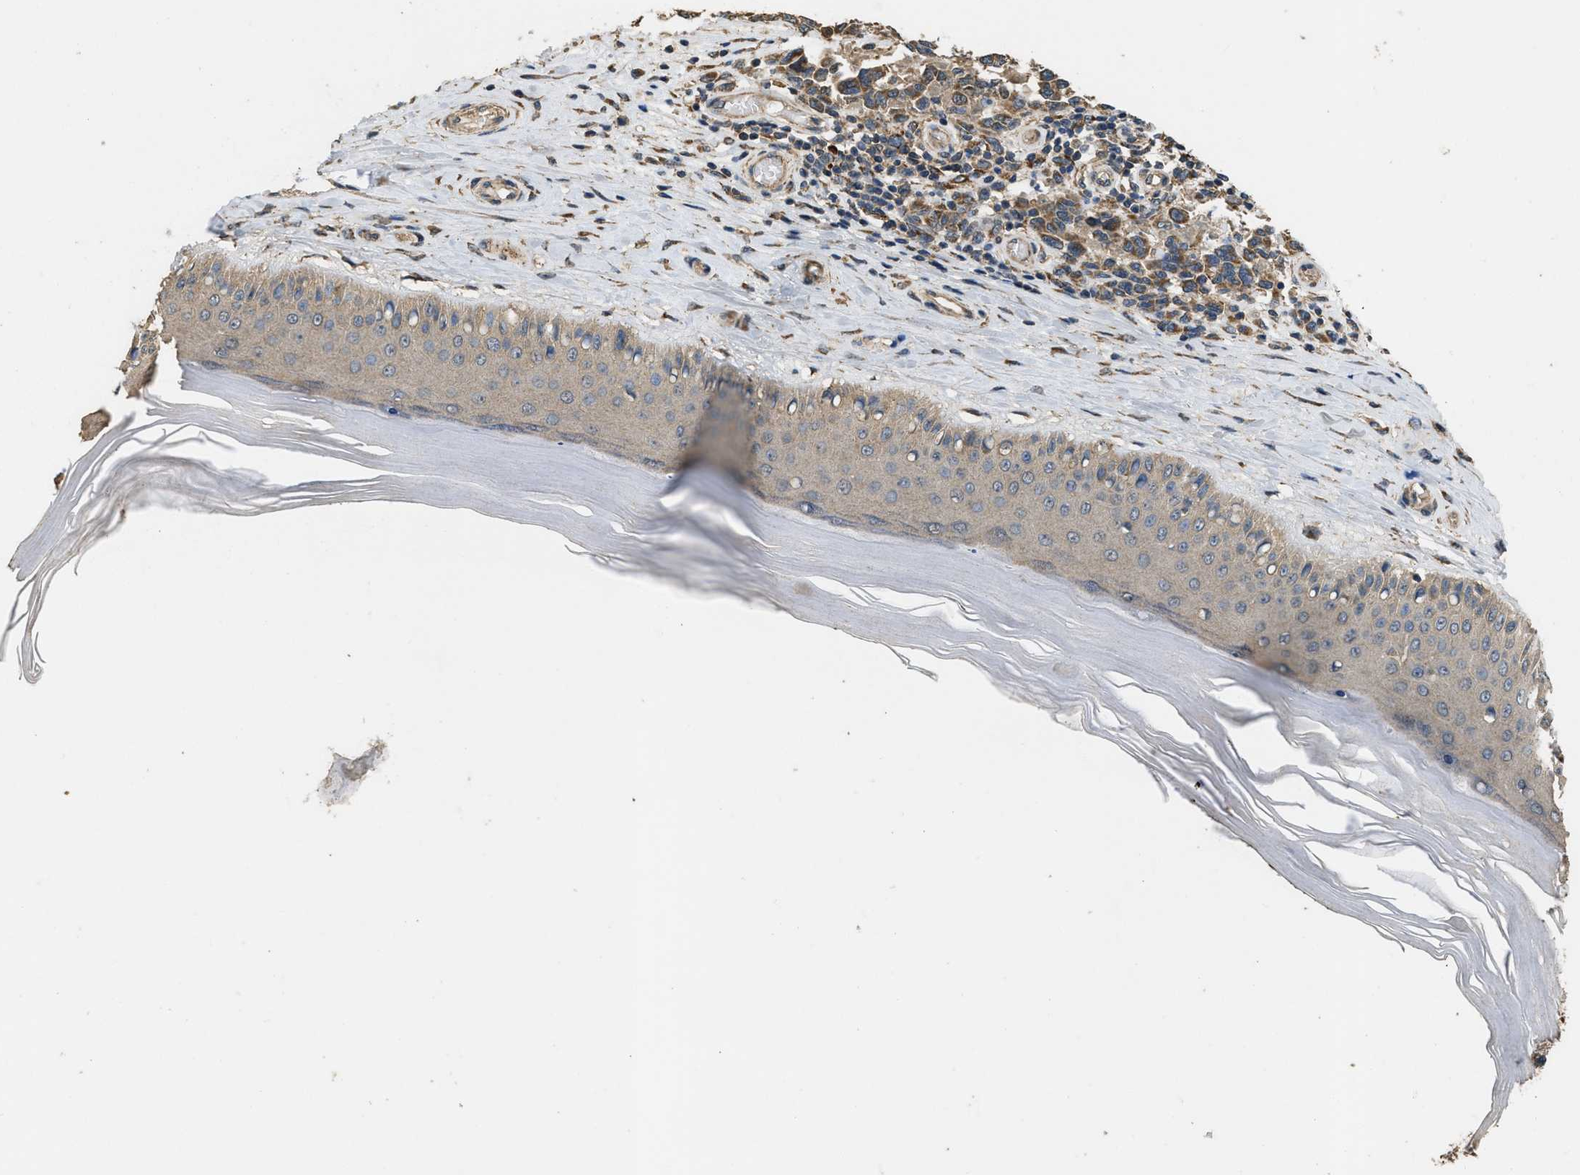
{"staining": {"intensity": "moderate", "quantity": ">75%", "location": "cytoplasmic/membranous"}, "tissue": "melanoma", "cell_type": "Tumor cells", "image_type": "cancer", "snomed": [{"axis": "morphology", "description": "Malignant melanoma, NOS"}, {"axis": "topography", "description": "Skin"}], "caption": "A brown stain labels moderate cytoplasmic/membranous expression of a protein in human malignant melanoma tumor cells.", "gene": "THBS2", "patient": {"sex": "female", "age": 64}}